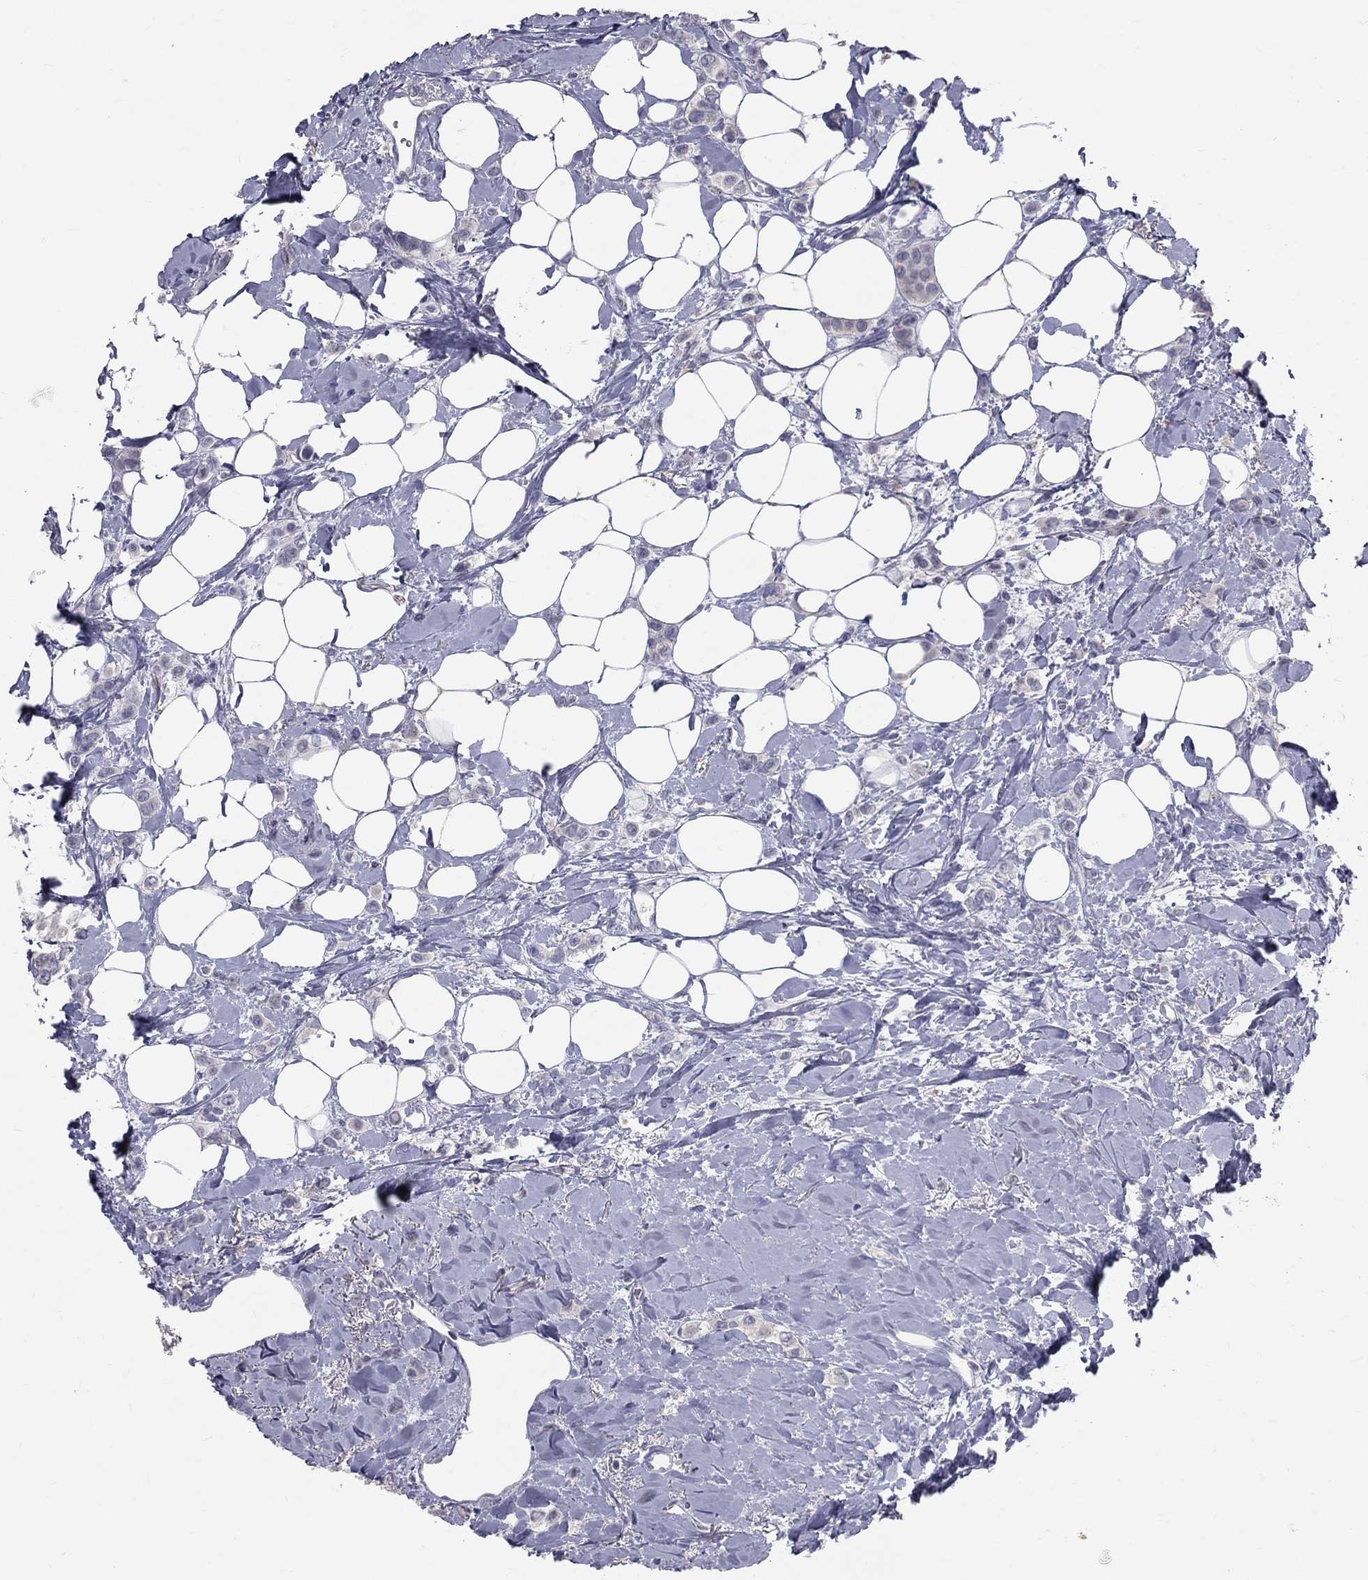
{"staining": {"intensity": "negative", "quantity": "none", "location": "none"}, "tissue": "breast cancer", "cell_type": "Tumor cells", "image_type": "cancer", "snomed": [{"axis": "morphology", "description": "Lobular carcinoma"}, {"axis": "topography", "description": "Breast"}], "caption": "The immunohistochemistry histopathology image has no significant staining in tumor cells of lobular carcinoma (breast) tissue.", "gene": "TFPI2", "patient": {"sex": "female", "age": 66}}